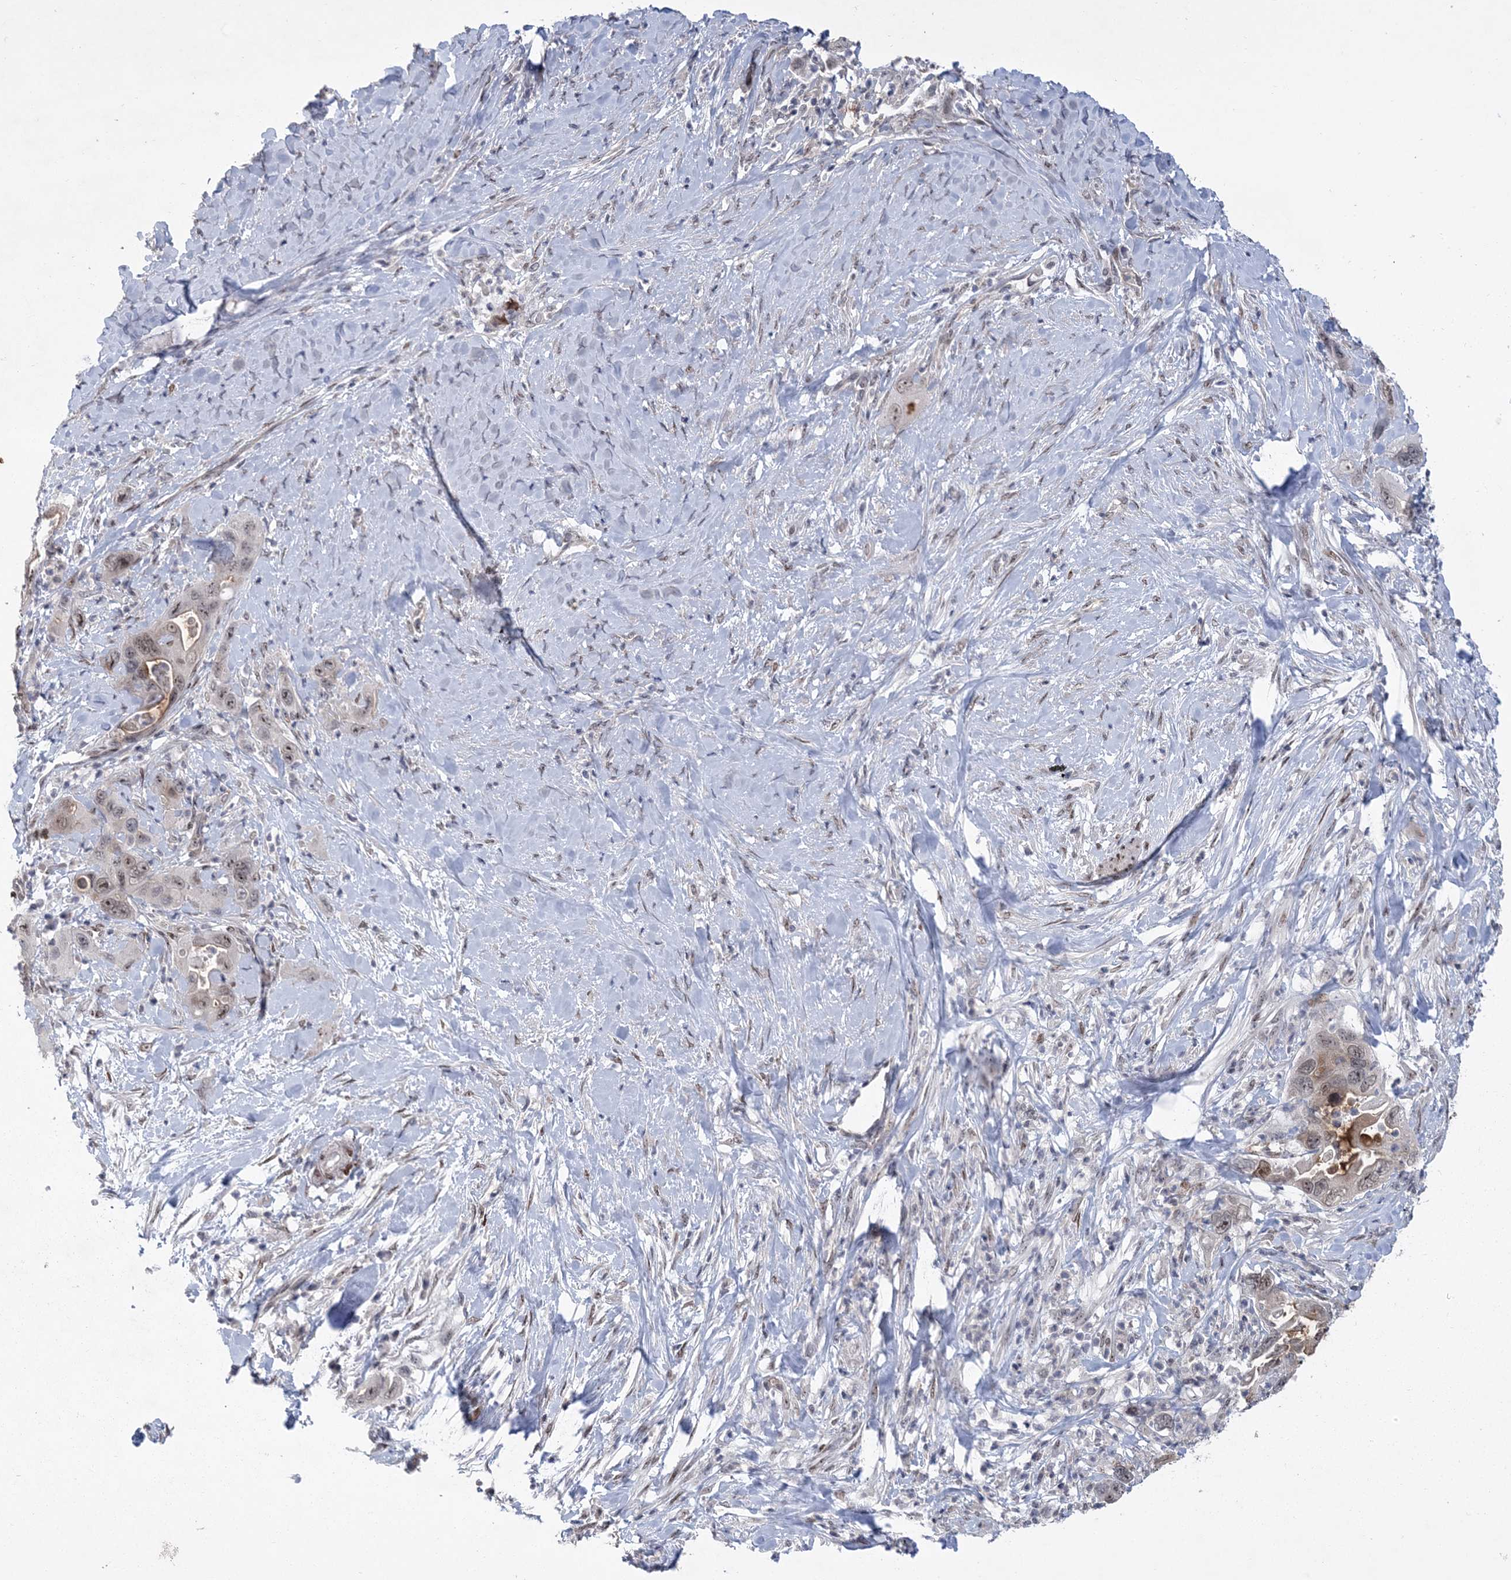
{"staining": {"intensity": "moderate", "quantity": "<25%", "location": "cytoplasmic/membranous,nuclear"}, "tissue": "pancreatic cancer", "cell_type": "Tumor cells", "image_type": "cancer", "snomed": [{"axis": "morphology", "description": "Adenocarcinoma, NOS"}, {"axis": "topography", "description": "Pancreas"}], "caption": "This is an image of immunohistochemistry (IHC) staining of pancreatic cancer, which shows moderate expression in the cytoplasmic/membranous and nuclear of tumor cells.", "gene": "HOMEZ", "patient": {"sex": "female", "age": 71}}